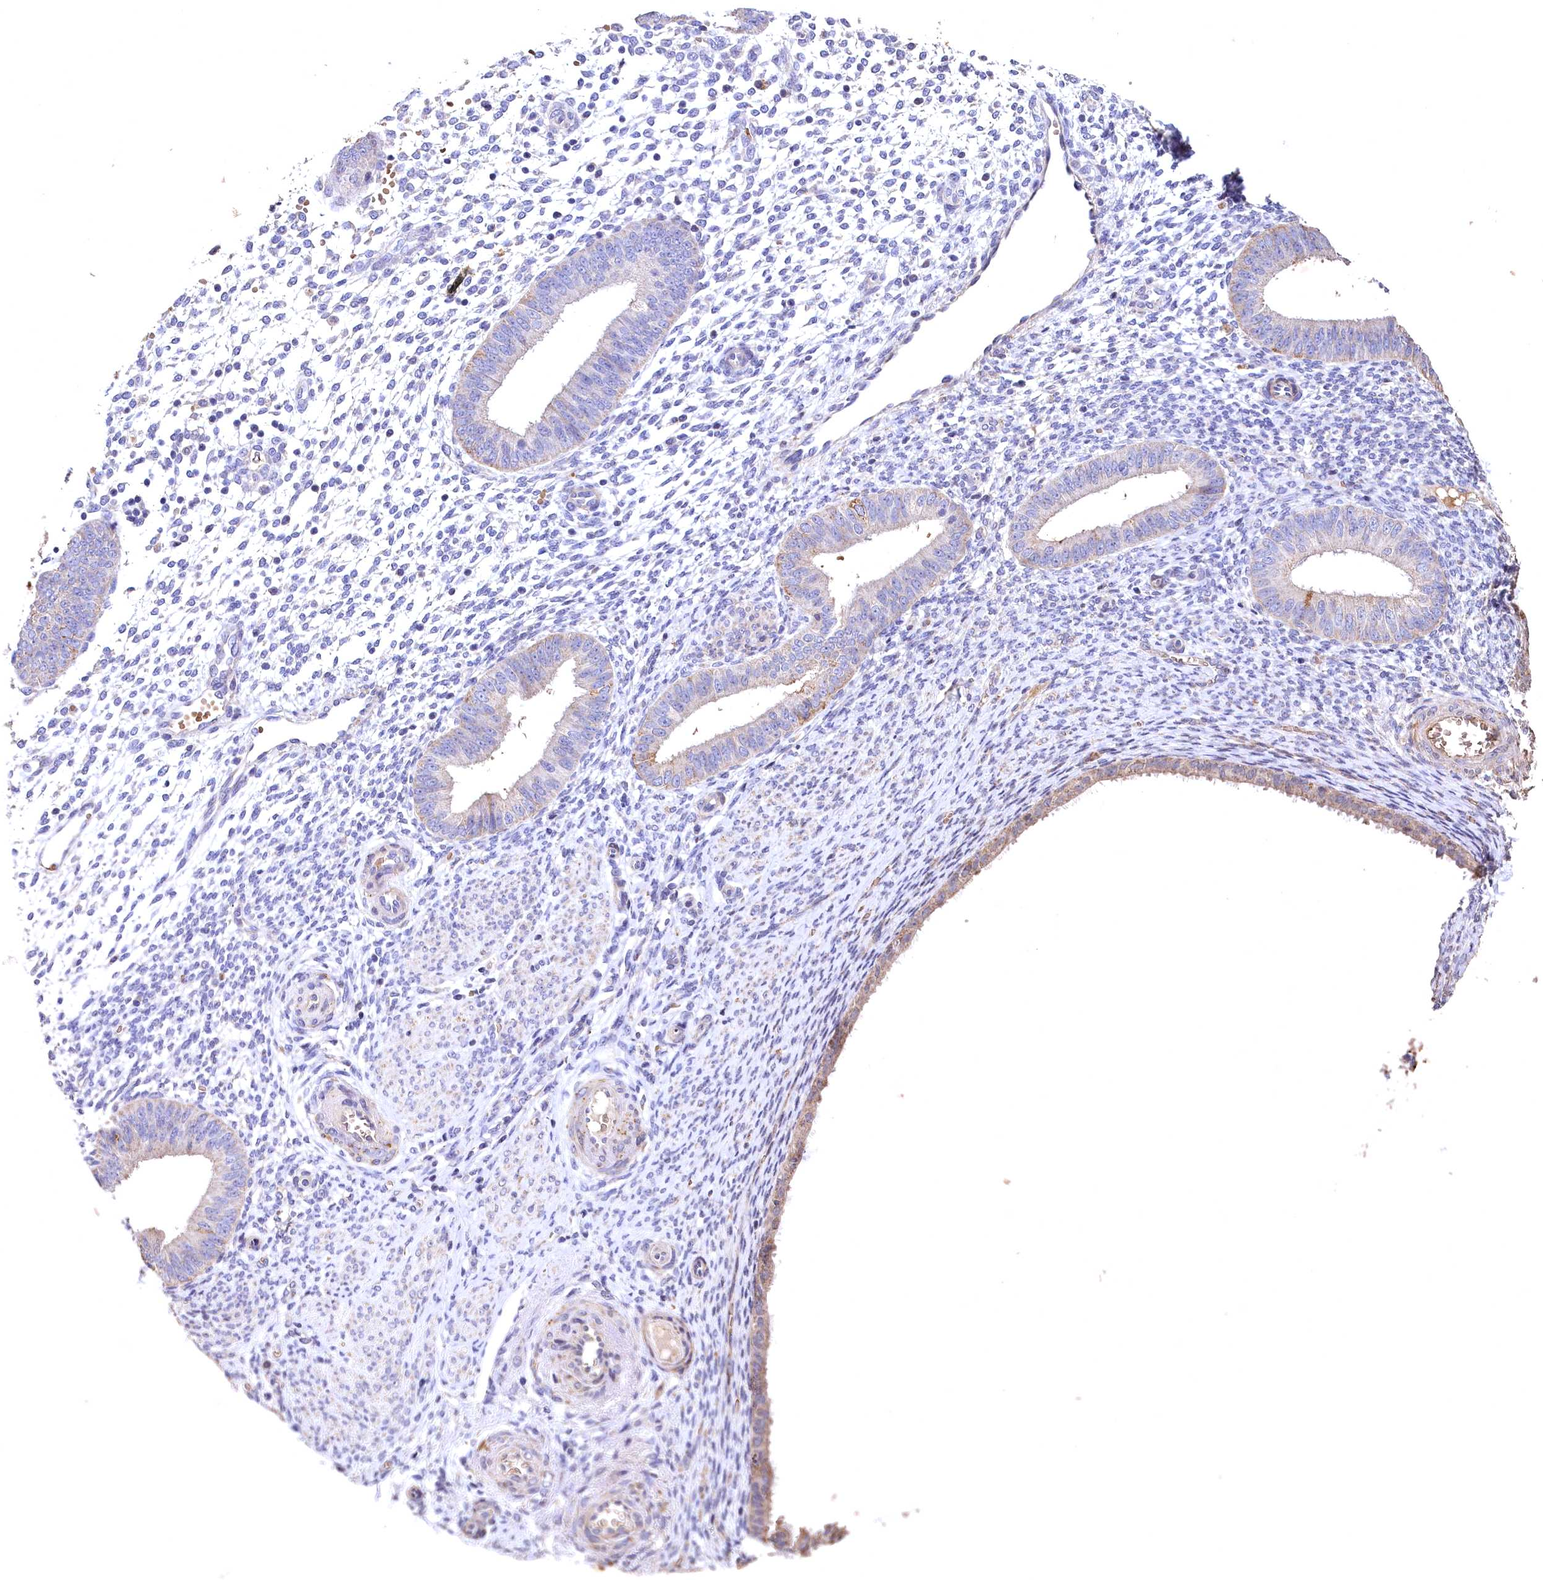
{"staining": {"intensity": "negative", "quantity": "none", "location": "none"}, "tissue": "endometrium", "cell_type": "Cells in endometrial stroma", "image_type": "normal", "snomed": [{"axis": "morphology", "description": "Normal tissue, NOS"}, {"axis": "topography", "description": "Uterus"}, {"axis": "topography", "description": "Endometrium"}], "caption": "Endometrium stained for a protein using IHC shows no staining cells in endometrial stroma.", "gene": "SPTA1", "patient": {"sex": "female", "age": 48}}